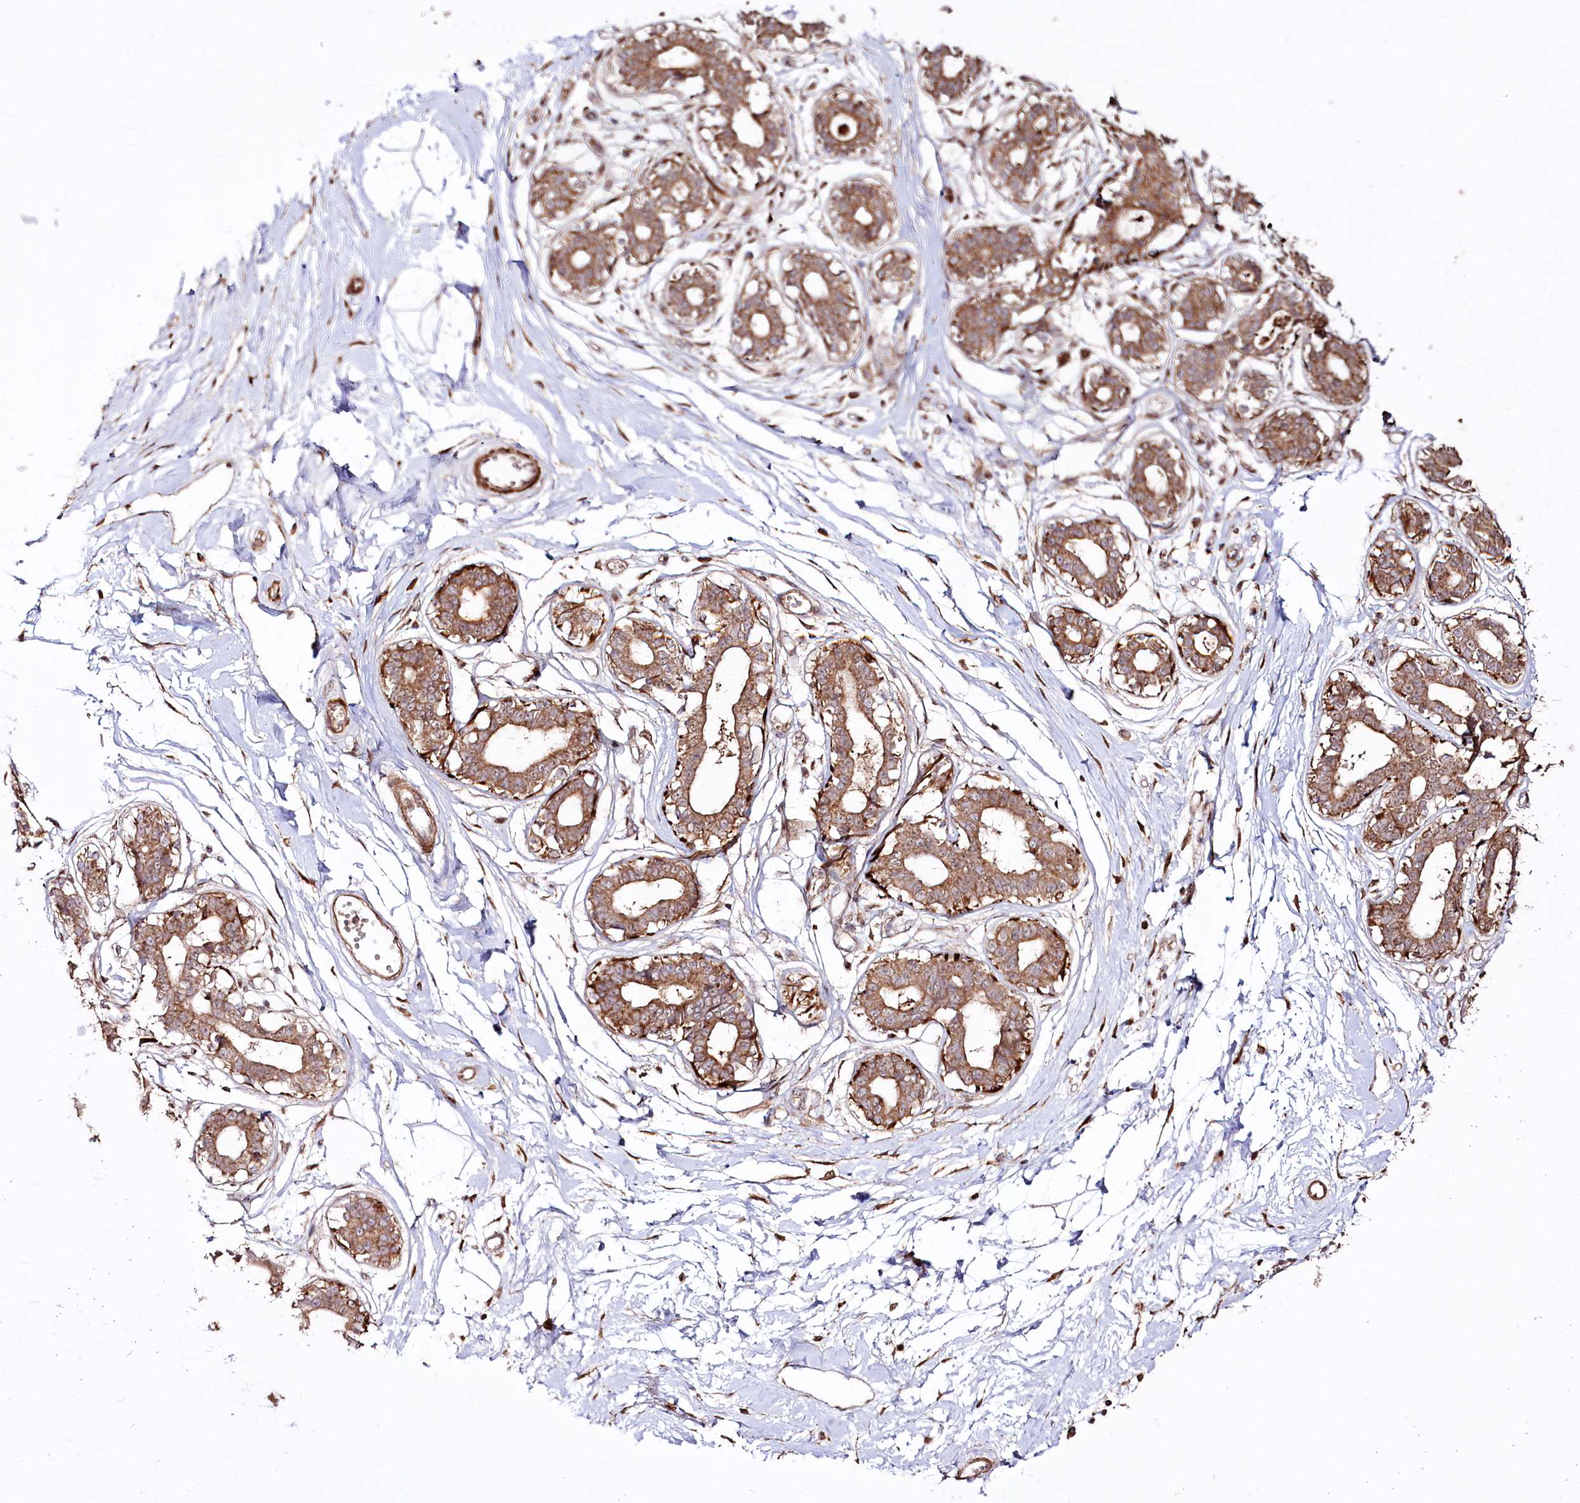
{"staining": {"intensity": "negative", "quantity": "none", "location": "none"}, "tissue": "breast", "cell_type": "Adipocytes", "image_type": "normal", "snomed": [{"axis": "morphology", "description": "Normal tissue, NOS"}, {"axis": "topography", "description": "Breast"}], "caption": "Adipocytes show no significant staining in normal breast.", "gene": "REXO2", "patient": {"sex": "female", "age": 45}}